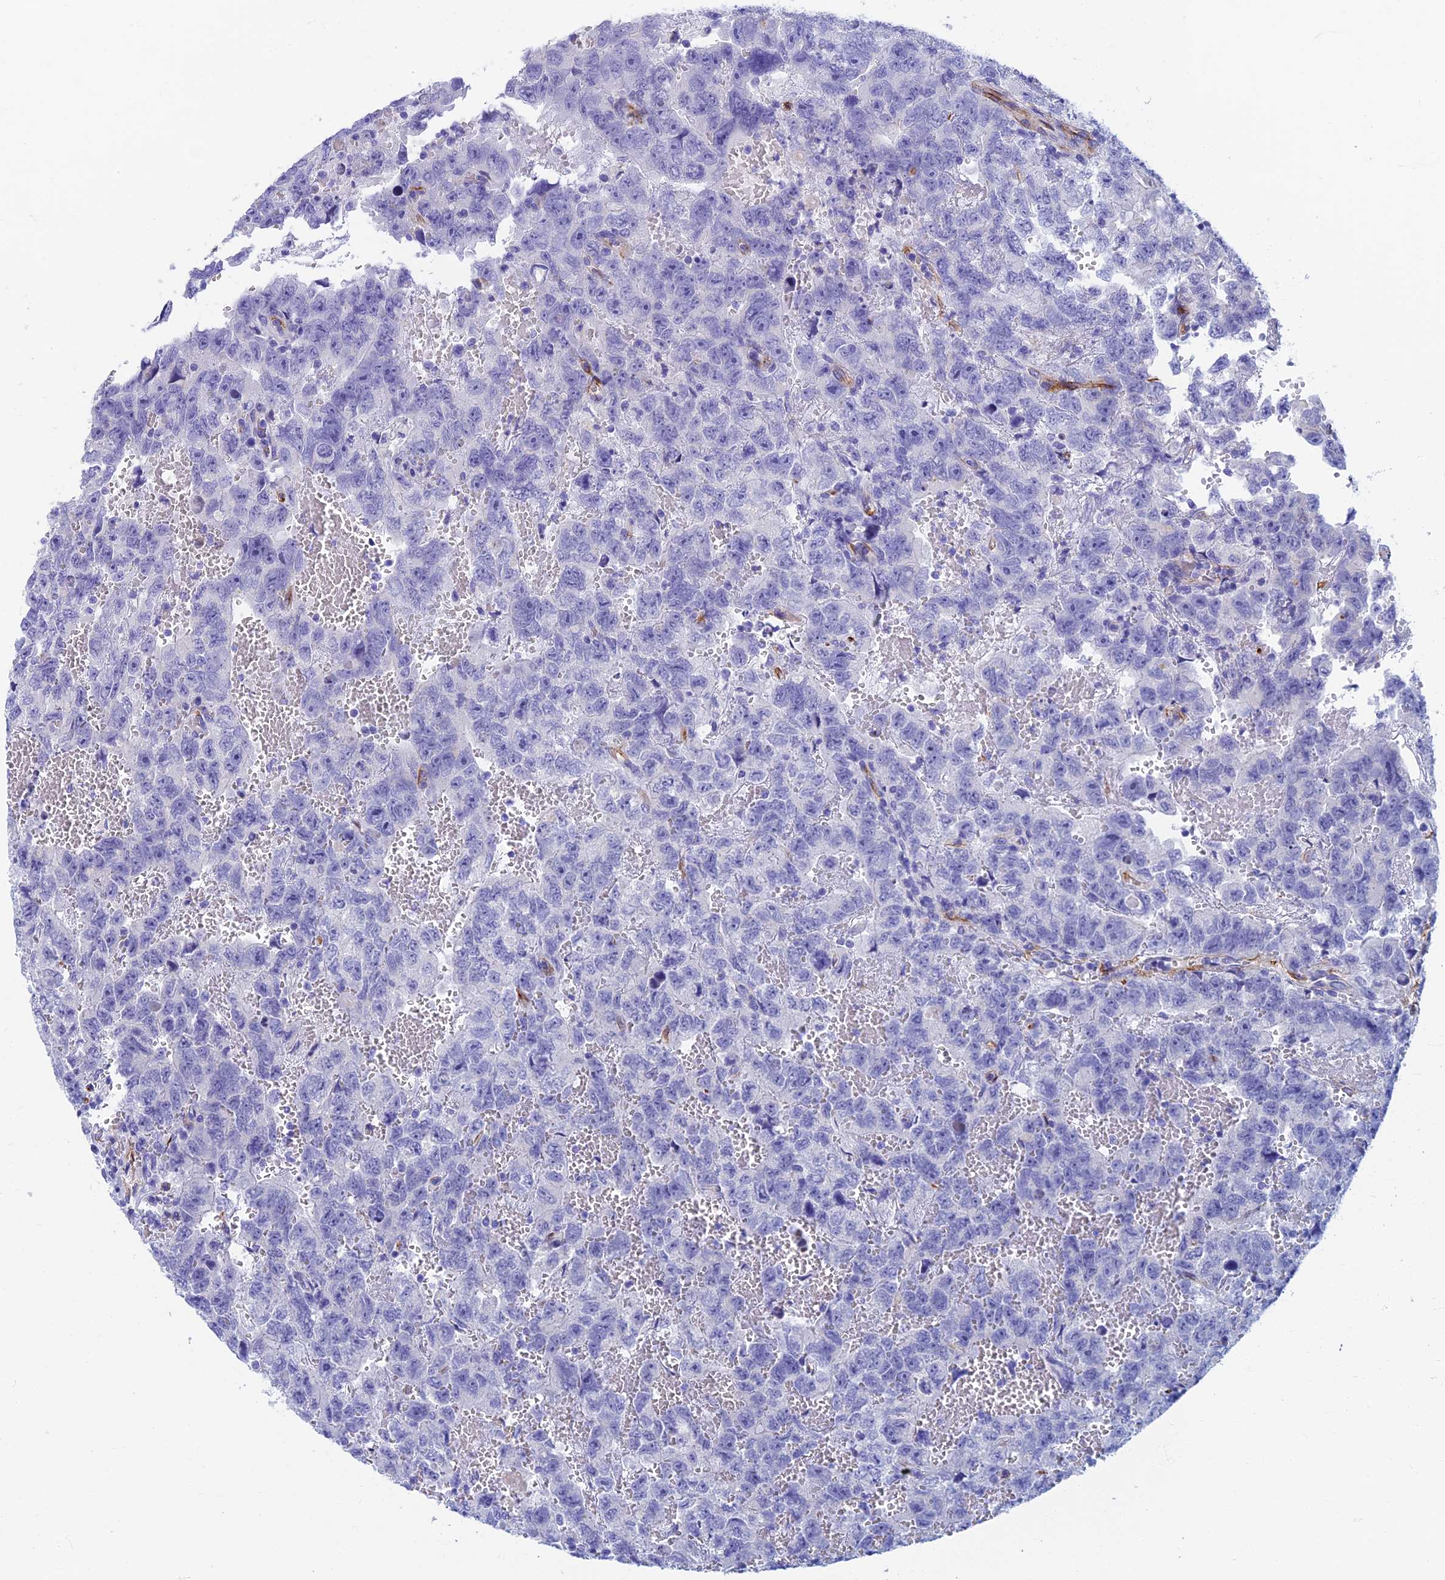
{"staining": {"intensity": "negative", "quantity": "none", "location": "none"}, "tissue": "testis cancer", "cell_type": "Tumor cells", "image_type": "cancer", "snomed": [{"axis": "morphology", "description": "Carcinoma, Embryonal, NOS"}, {"axis": "topography", "description": "Testis"}], "caption": "The micrograph displays no staining of tumor cells in testis embryonal carcinoma.", "gene": "ETFRF1", "patient": {"sex": "male", "age": 45}}